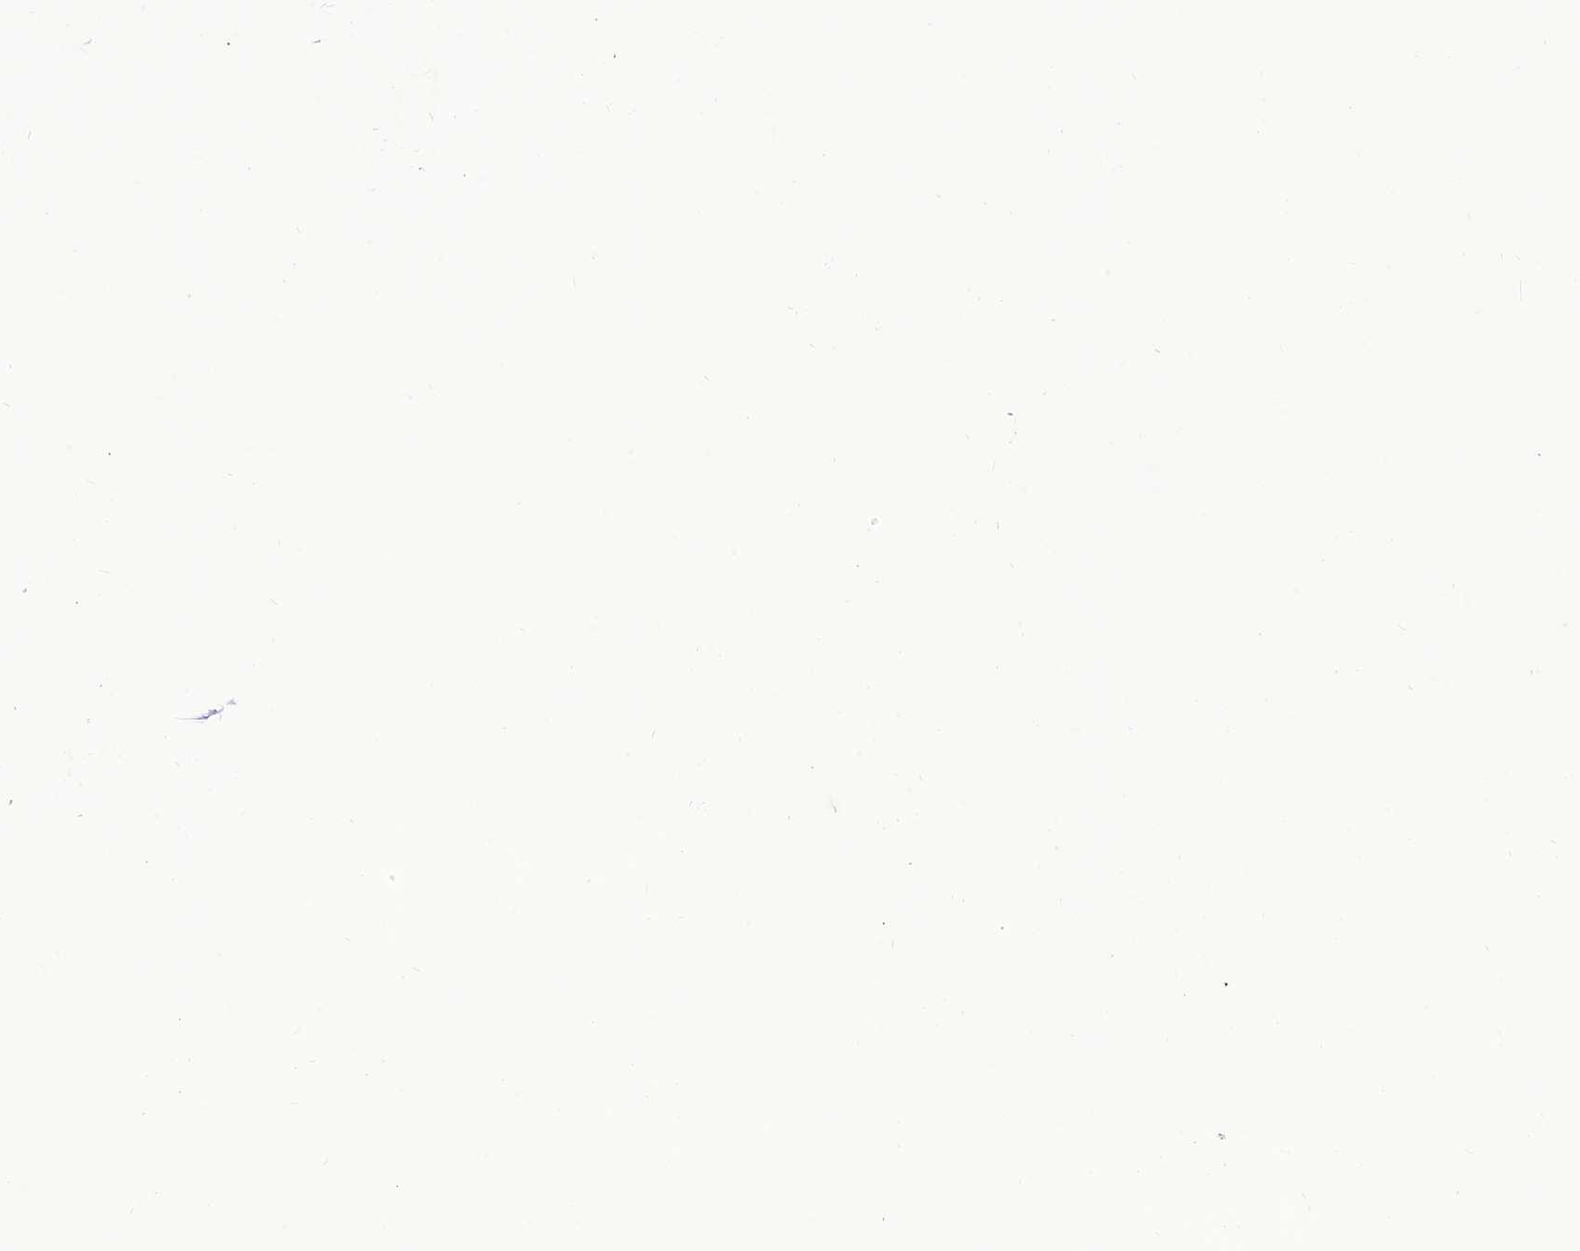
{"staining": {"intensity": "moderate", "quantity": ">75%", "location": "cytoplasmic/membranous,nuclear"}, "tissue": "breast", "cell_type": "Adipocytes", "image_type": "normal", "snomed": [{"axis": "morphology", "description": "Normal tissue, NOS"}, {"axis": "morphology", "description": "Adenoma, NOS"}, {"axis": "topography", "description": "Breast"}], "caption": "This image displays immunohistochemistry (IHC) staining of unremarkable breast, with medium moderate cytoplasmic/membranous,nuclear positivity in about >75% of adipocytes.", "gene": "INO80E", "patient": {"sex": "female", "age": 23}}